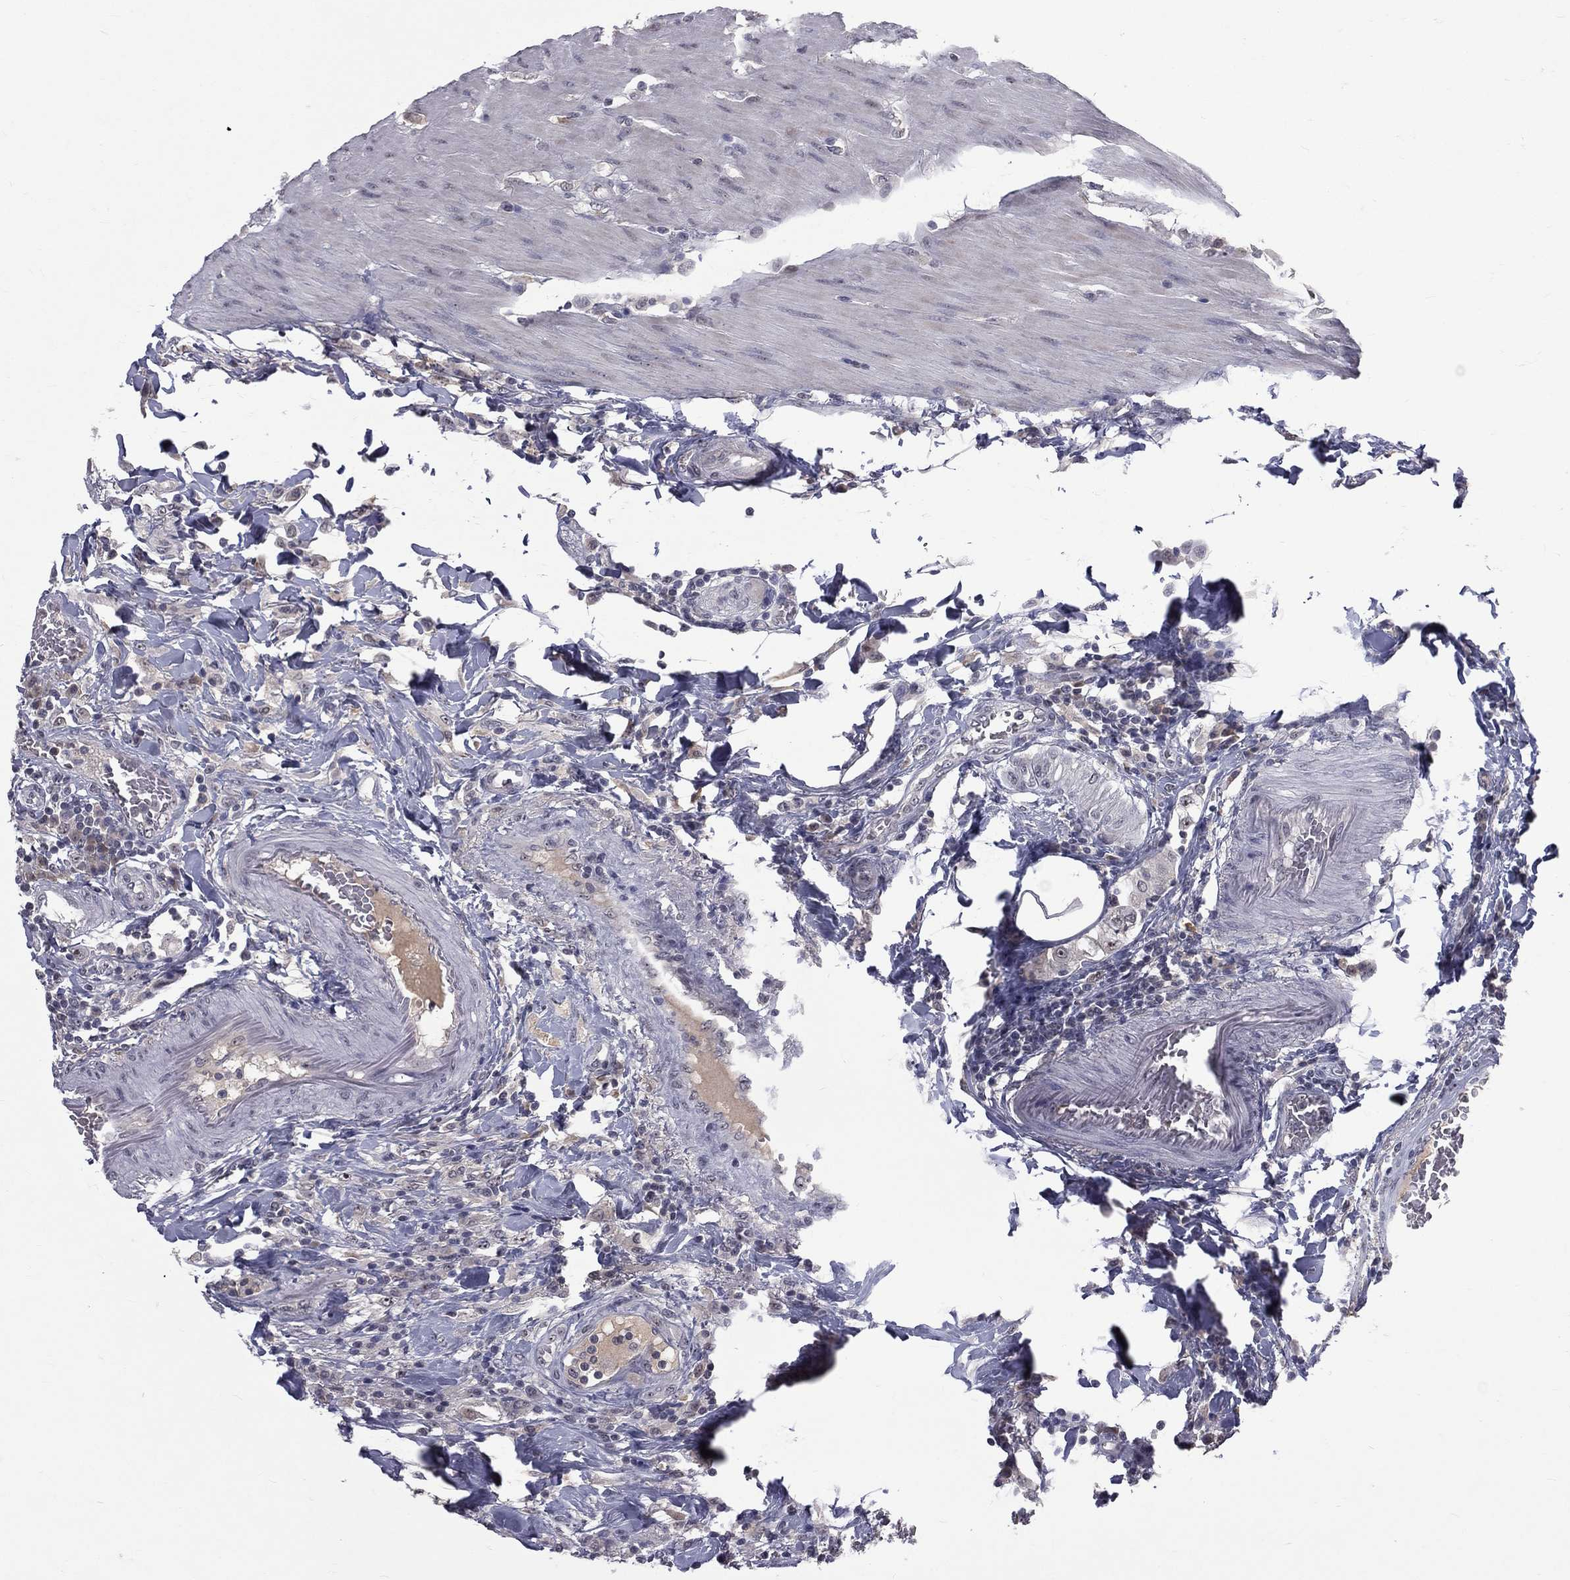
{"staining": {"intensity": "negative", "quantity": "none", "location": "none"}, "tissue": "colorectal cancer", "cell_type": "Tumor cells", "image_type": "cancer", "snomed": [{"axis": "morphology", "description": "Adenocarcinoma, NOS"}, {"axis": "topography", "description": "Colon"}], "caption": "Colorectal adenocarcinoma was stained to show a protein in brown. There is no significant staining in tumor cells. Nuclei are stained in blue.", "gene": "DSG4", "patient": {"sex": "female", "age": 48}}